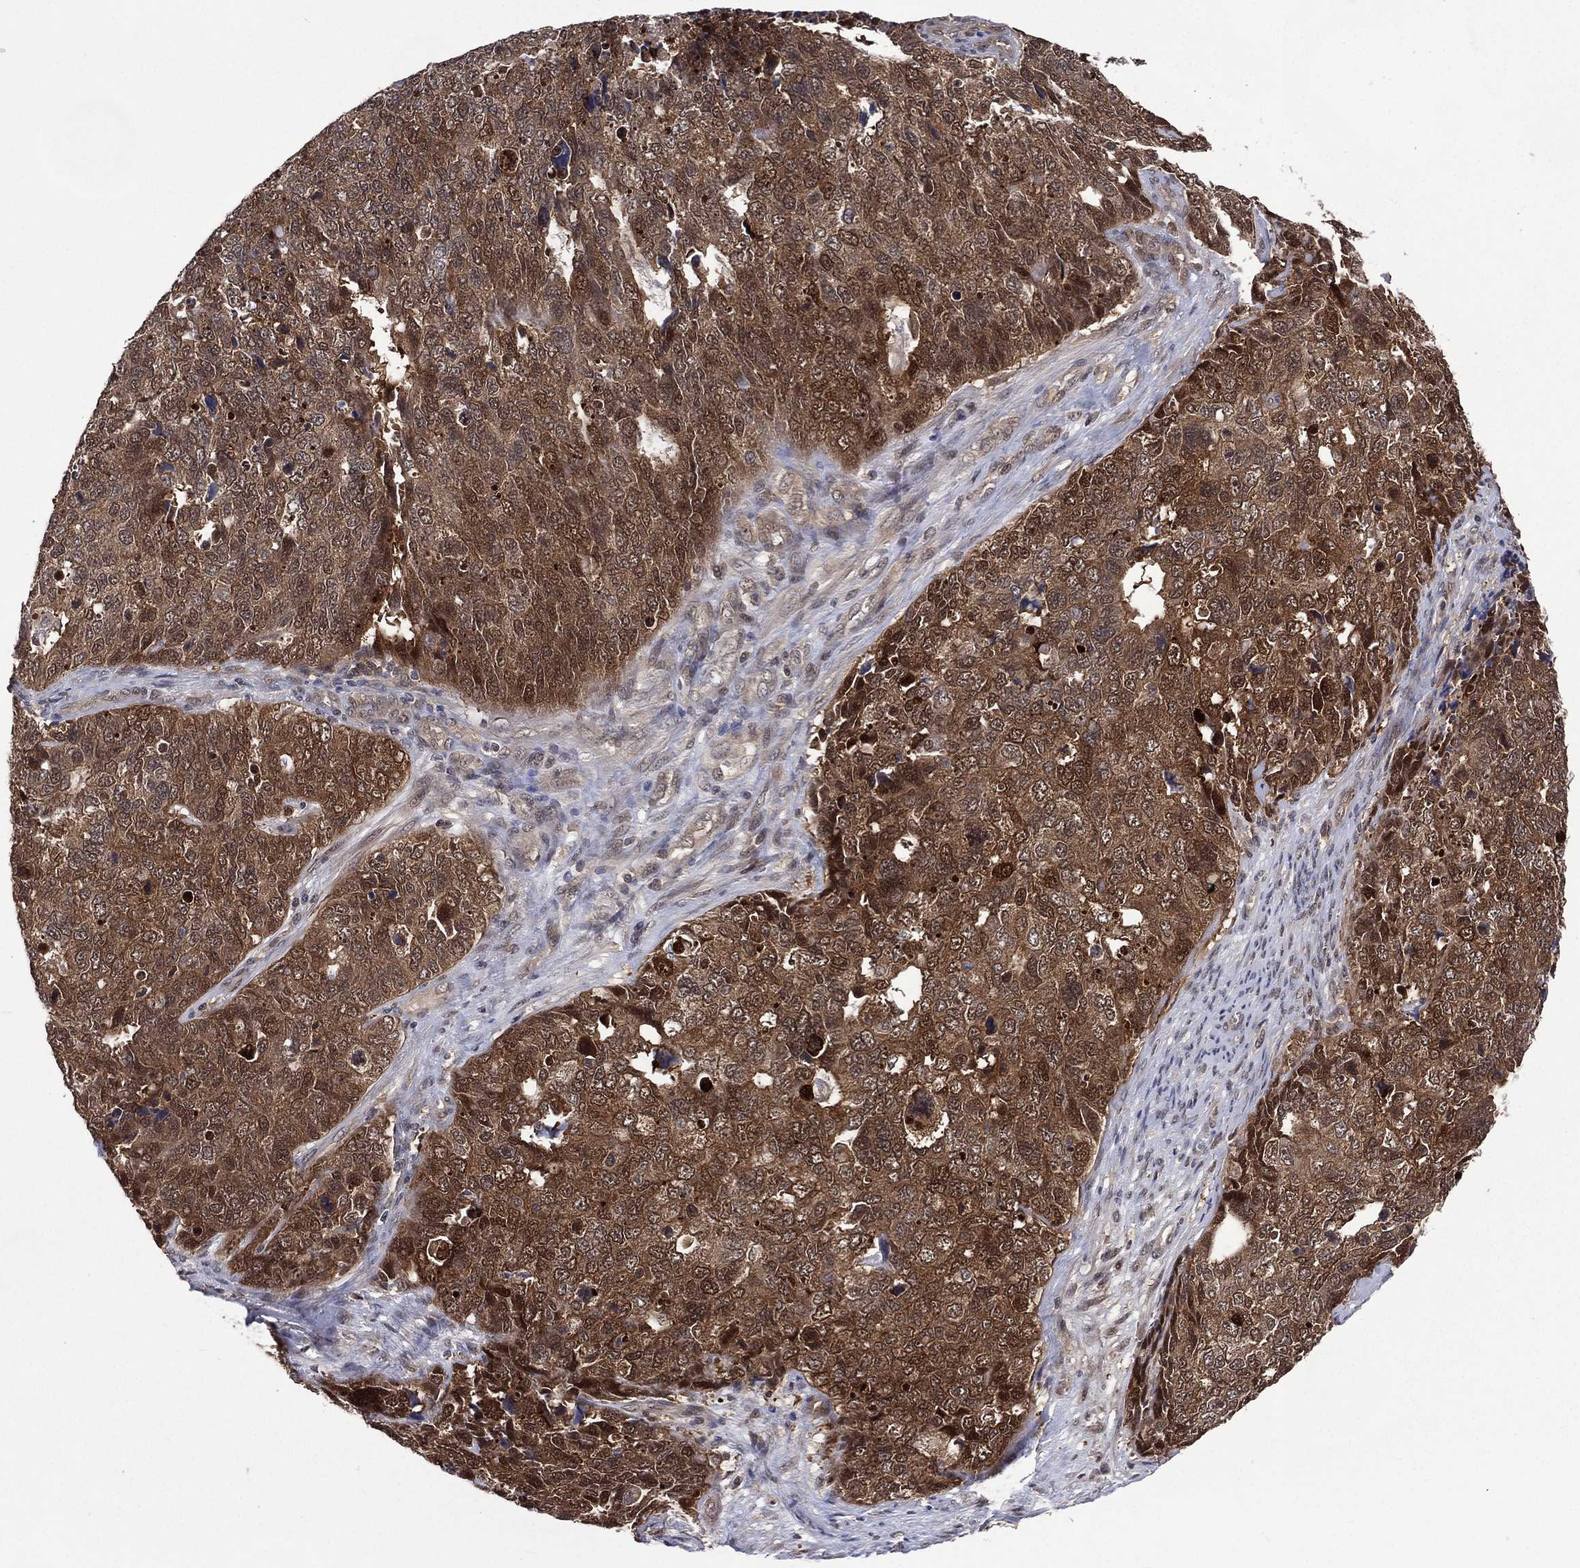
{"staining": {"intensity": "strong", "quantity": ">75%", "location": "cytoplasmic/membranous"}, "tissue": "cervical cancer", "cell_type": "Tumor cells", "image_type": "cancer", "snomed": [{"axis": "morphology", "description": "Squamous cell carcinoma, NOS"}, {"axis": "topography", "description": "Cervix"}], "caption": "High-power microscopy captured an IHC image of cervical squamous cell carcinoma, revealing strong cytoplasmic/membranous staining in approximately >75% of tumor cells.", "gene": "MTAP", "patient": {"sex": "female", "age": 63}}